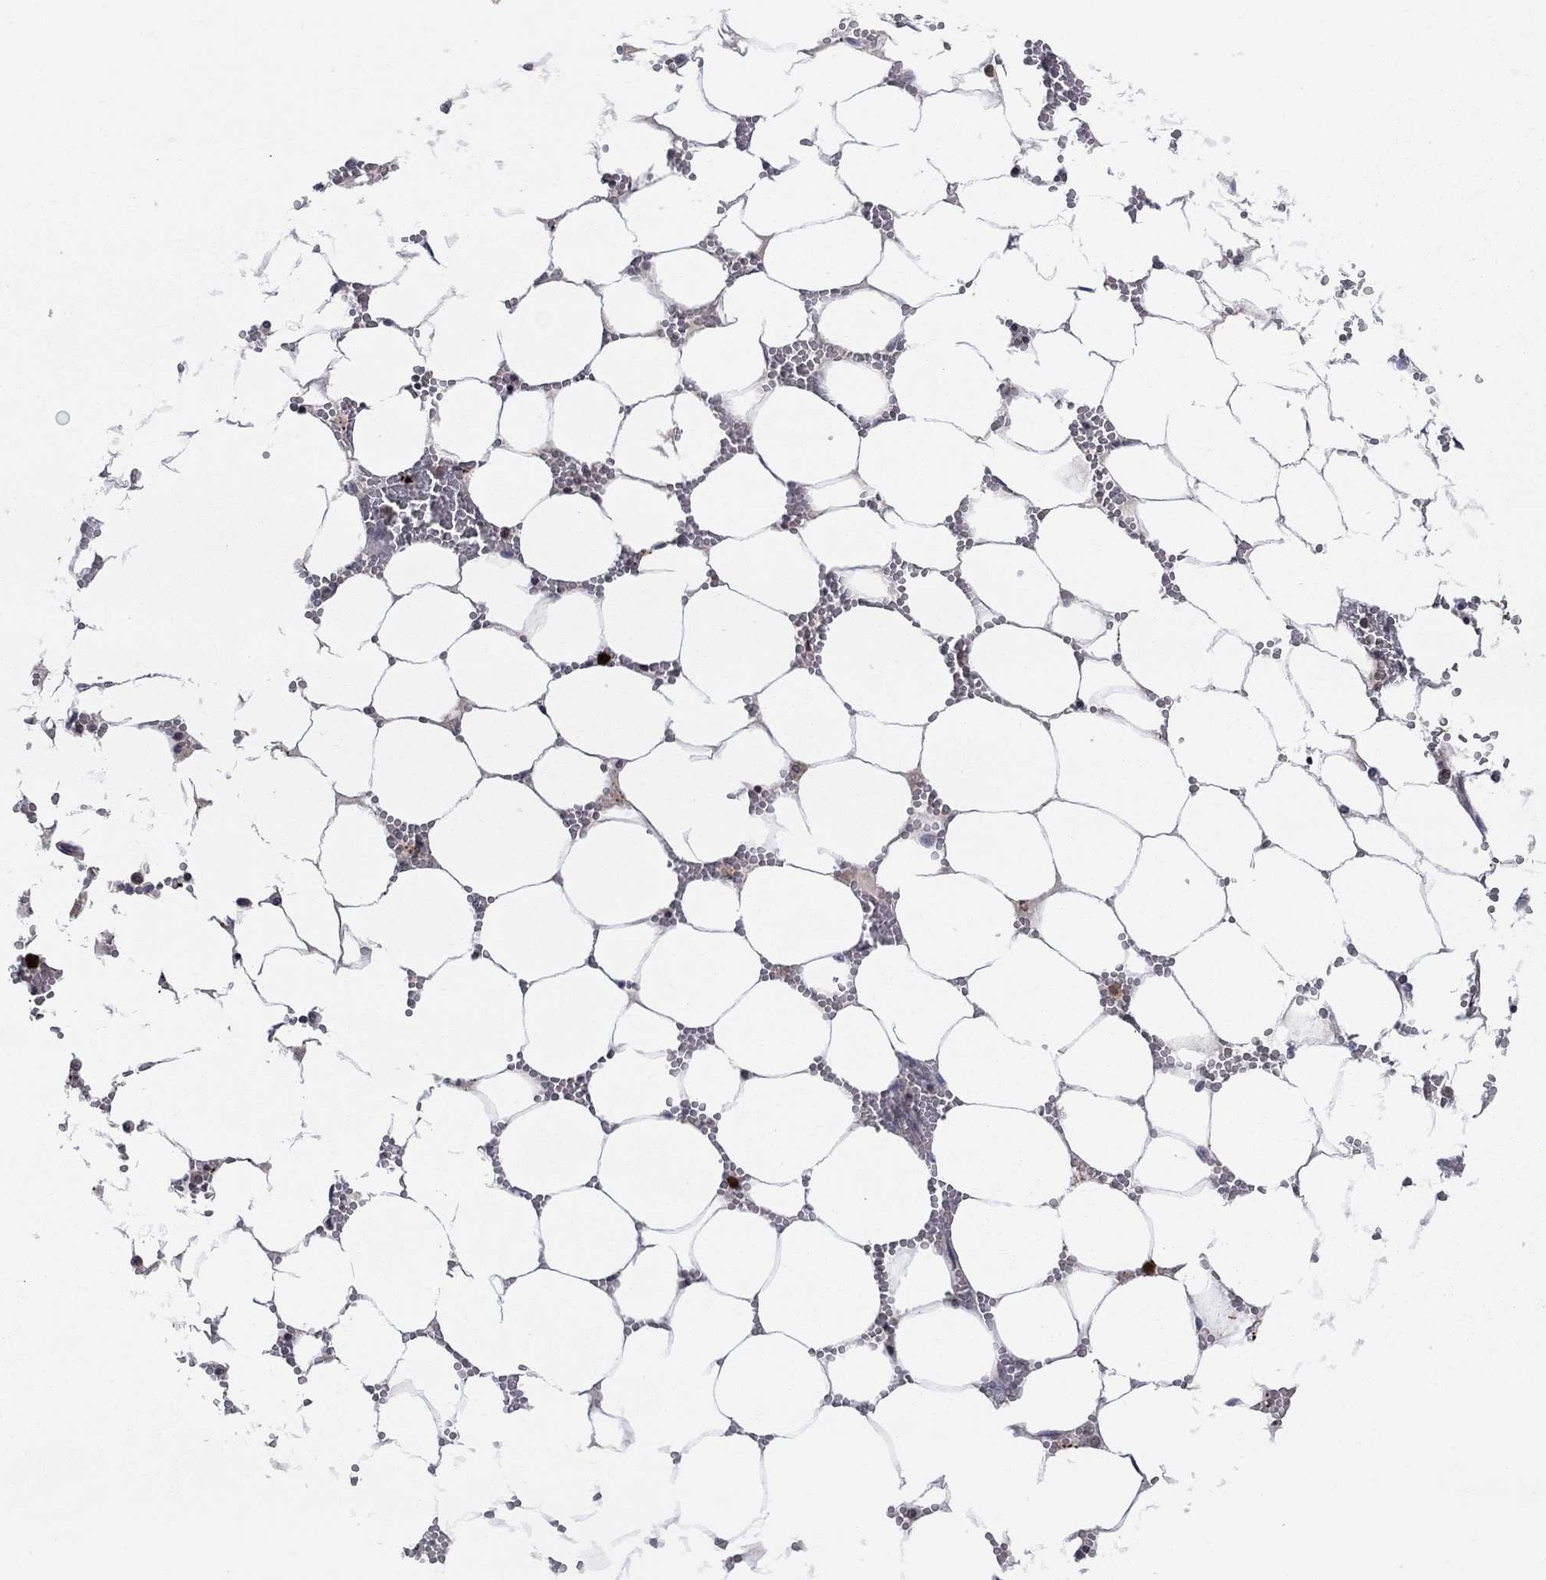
{"staining": {"intensity": "strong", "quantity": "<25%", "location": "nuclear"}, "tissue": "bone marrow", "cell_type": "Hematopoietic cells", "image_type": "normal", "snomed": [{"axis": "morphology", "description": "Normal tissue, NOS"}, {"axis": "topography", "description": "Bone marrow"}], "caption": "This micrograph shows IHC staining of benign human bone marrow, with medium strong nuclear expression in about <25% of hematopoietic cells.", "gene": "ZNHIT3", "patient": {"sex": "female", "age": 64}}